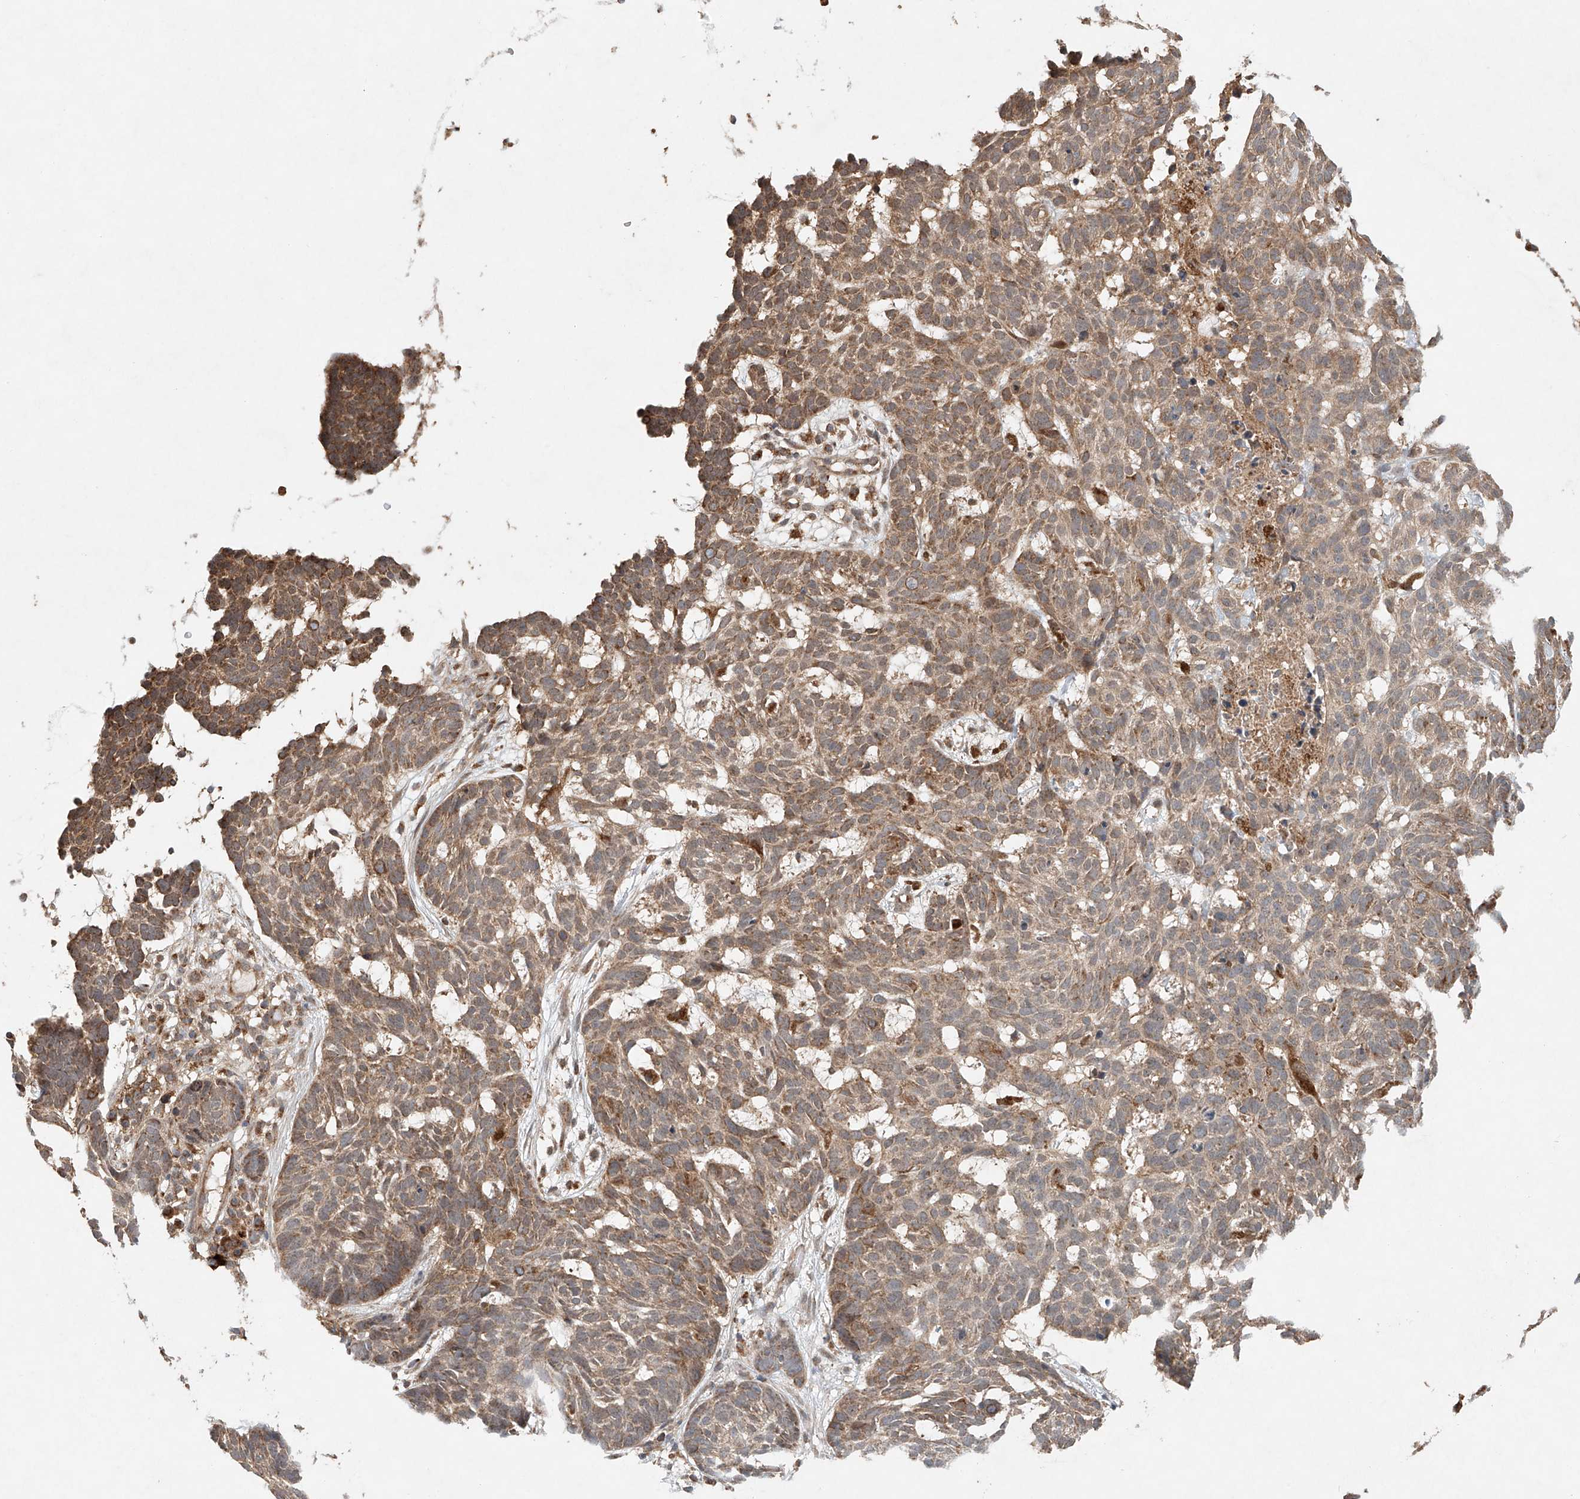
{"staining": {"intensity": "moderate", "quantity": ">75%", "location": "cytoplasmic/membranous"}, "tissue": "skin cancer", "cell_type": "Tumor cells", "image_type": "cancer", "snomed": [{"axis": "morphology", "description": "Basal cell carcinoma"}, {"axis": "topography", "description": "Skin"}], "caption": "A brown stain highlights moderate cytoplasmic/membranous positivity of a protein in human skin cancer tumor cells.", "gene": "DCAF11", "patient": {"sex": "male", "age": 85}}